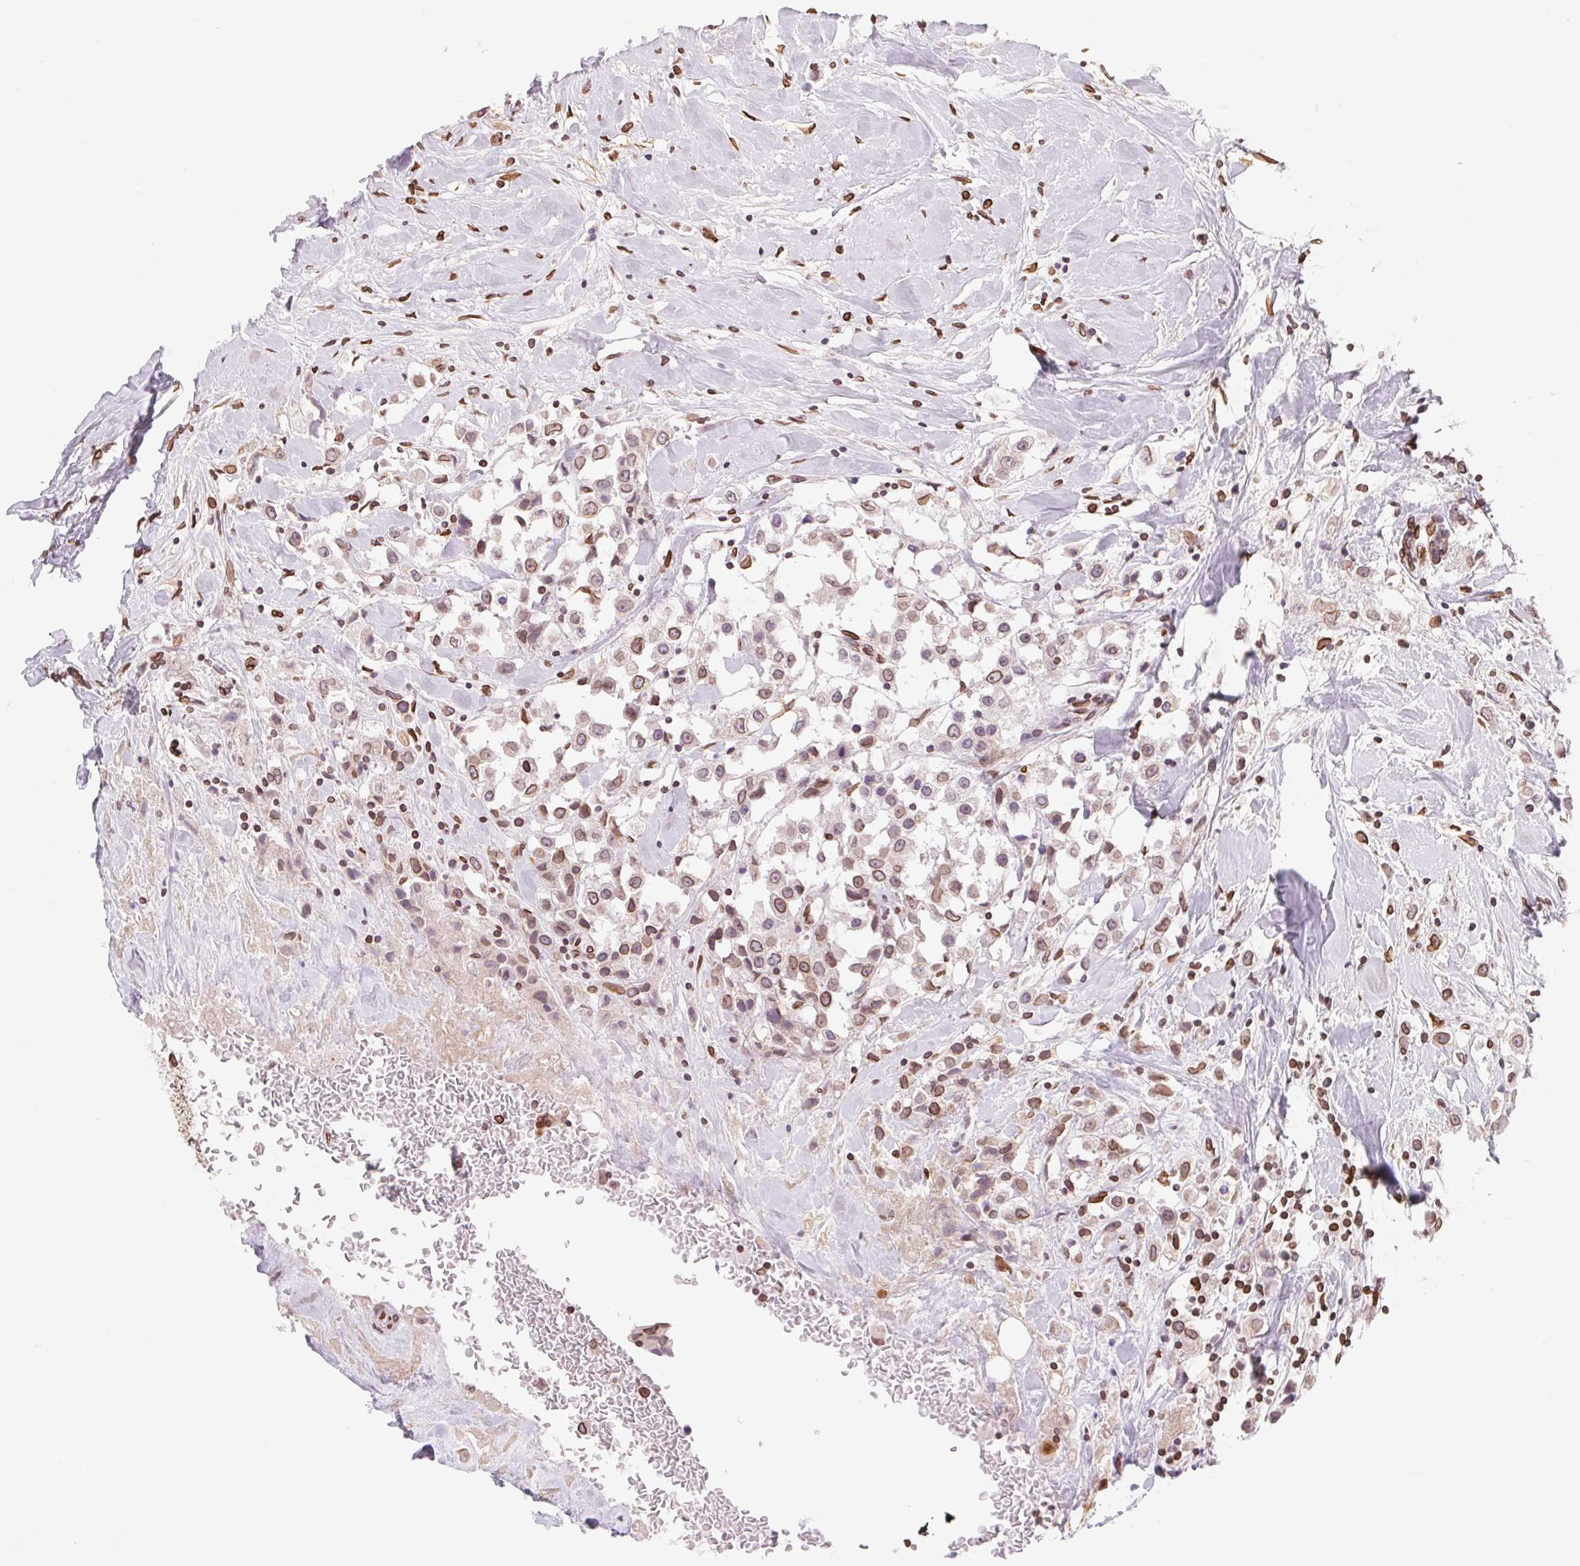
{"staining": {"intensity": "moderate", "quantity": ">75%", "location": "cytoplasmic/membranous,nuclear"}, "tissue": "breast cancer", "cell_type": "Tumor cells", "image_type": "cancer", "snomed": [{"axis": "morphology", "description": "Duct carcinoma"}, {"axis": "topography", "description": "Breast"}], "caption": "Breast invasive ductal carcinoma stained with a protein marker reveals moderate staining in tumor cells.", "gene": "LMNB2", "patient": {"sex": "female", "age": 61}}